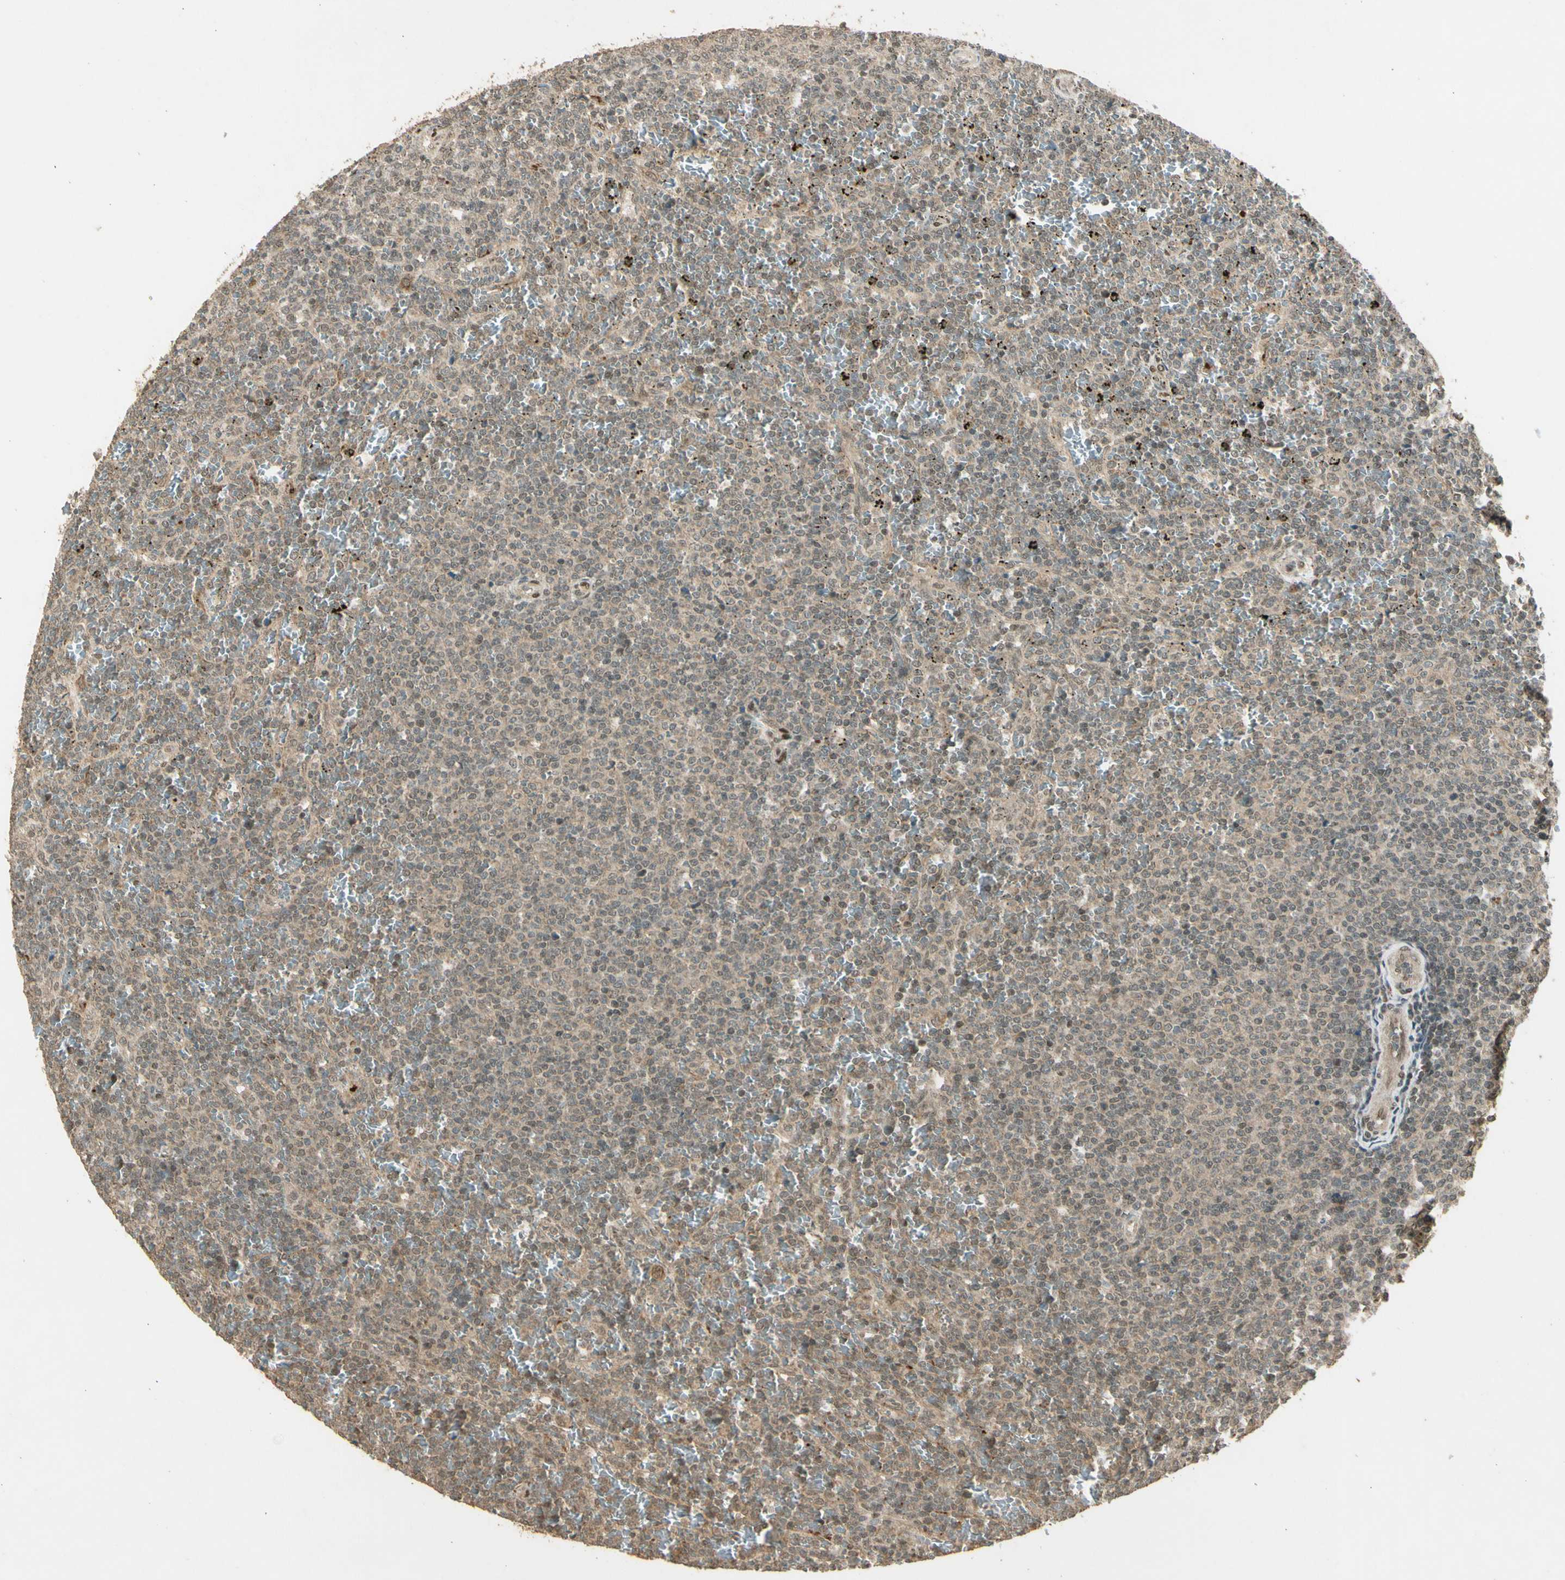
{"staining": {"intensity": "weak", "quantity": ">75%", "location": "cytoplasmic/membranous,nuclear"}, "tissue": "lymphoma", "cell_type": "Tumor cells", "image_type": "cancer", "snomed": [{"axis": "morphology", "description": "Malignant lymphoma, non-Hodgkin's type, Low grade"}, {"axis": "topography", "description": "Spleen"}], "caption": "This histopathology image exhibits lymphoma stained with immunohistochemistry to label a protein in brown. The cytoplasmic/membranous and nuclear of tumor cells show weak positivity for the protein. Nuclei are counter-stained blue.", "gene": "GMEB2", "patient": {"sex": "female", "age": 77}}